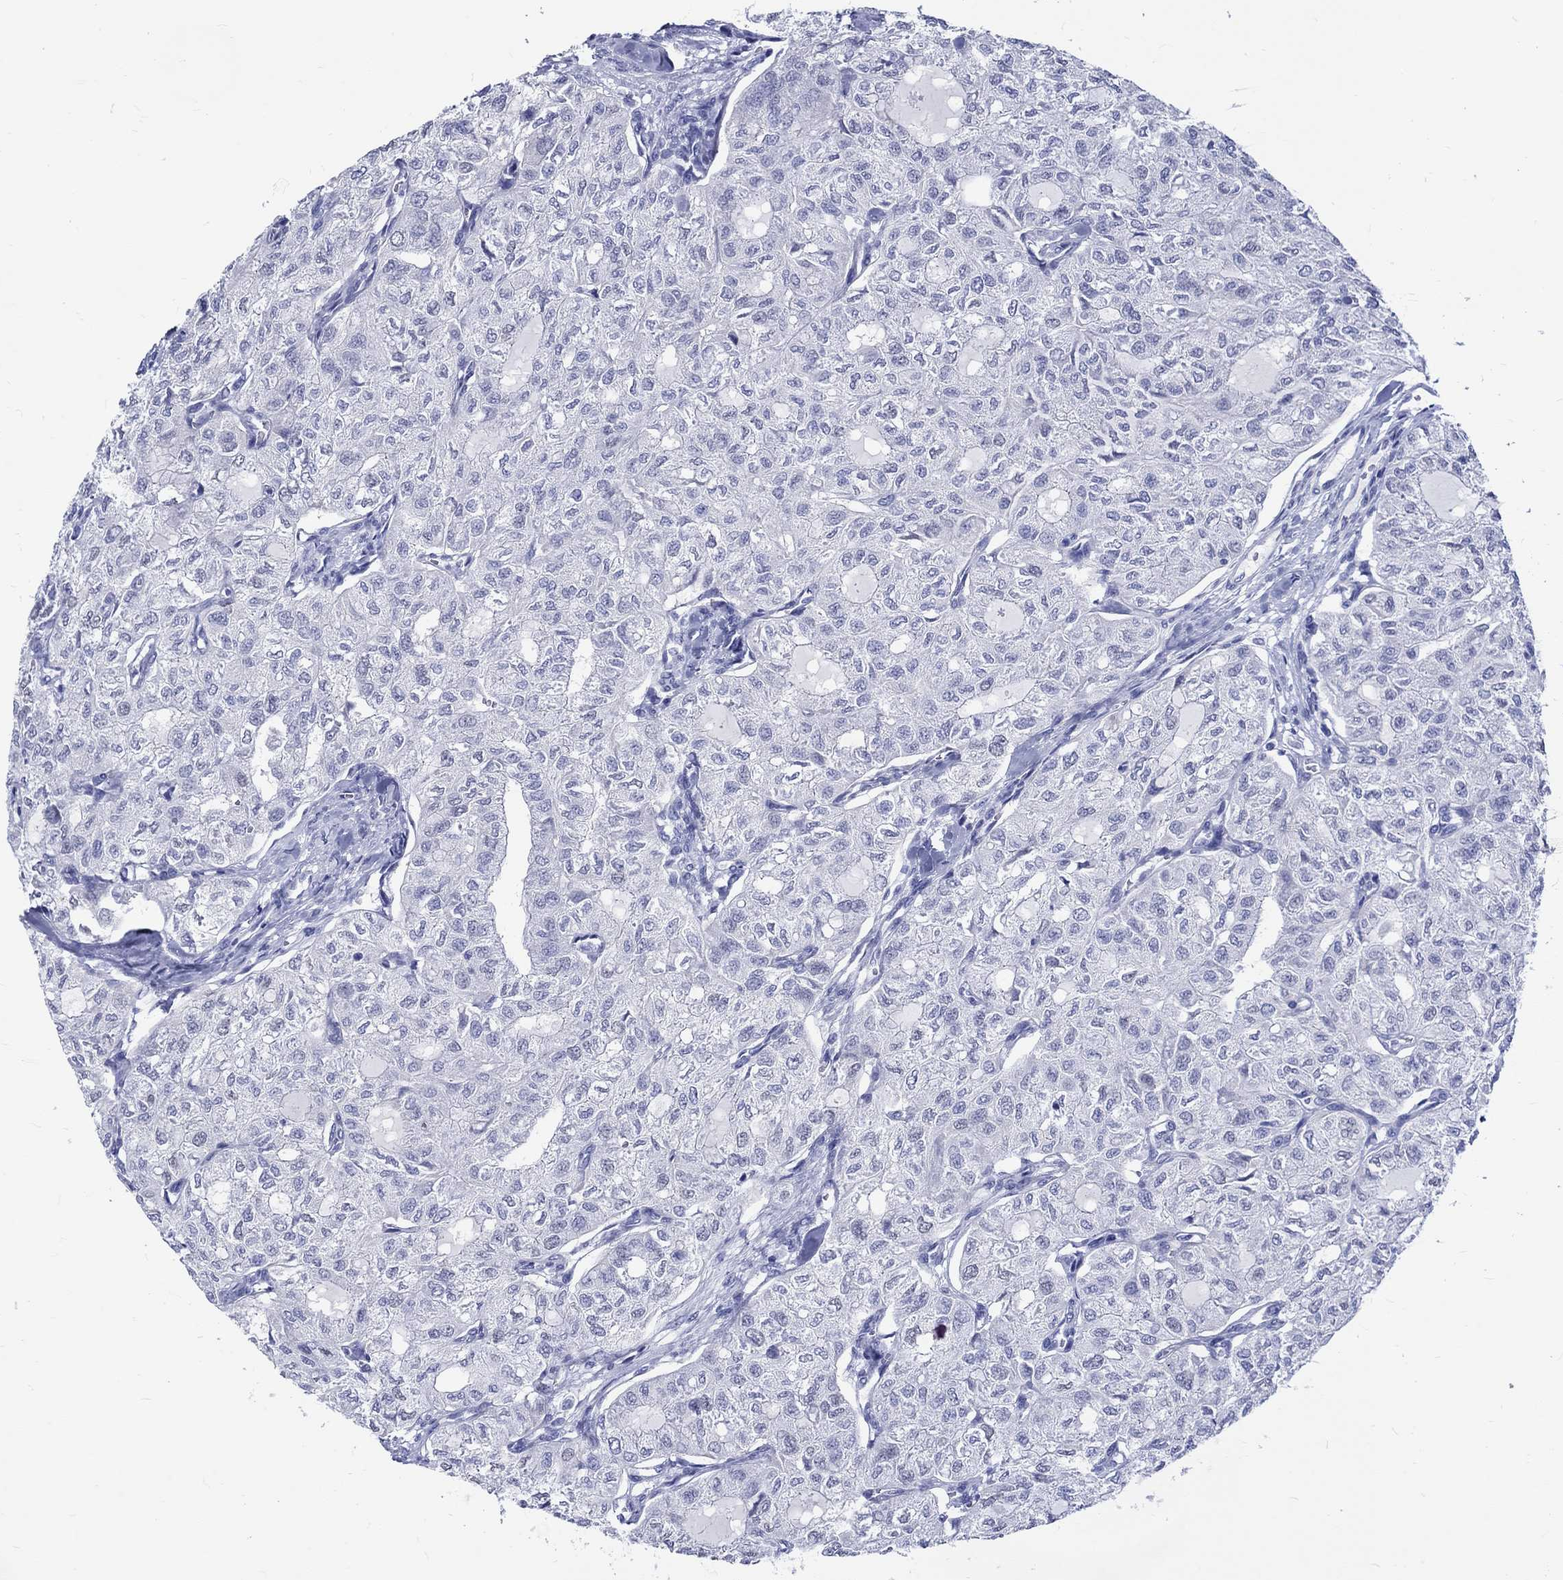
{"staining": {"intensity": "negative", "quantity": "none", "location": "none"}, "tissue": "thyroid cancer", "cell_type": "Tumor cells", "image_type": "cancer", "snomed": [{"axis": "morphology", "description": "Follicular adenoma carcinoma, NOS"}, {"axis": "topography", "description": "Thyroid gland"}], "caption": "Micrograph shows no significant protein staining in tumor cells of follicular adenoma carcinoma (thyroid).", "gene": "SH2D7", "patient": {"sex": "male", "age": 75}}